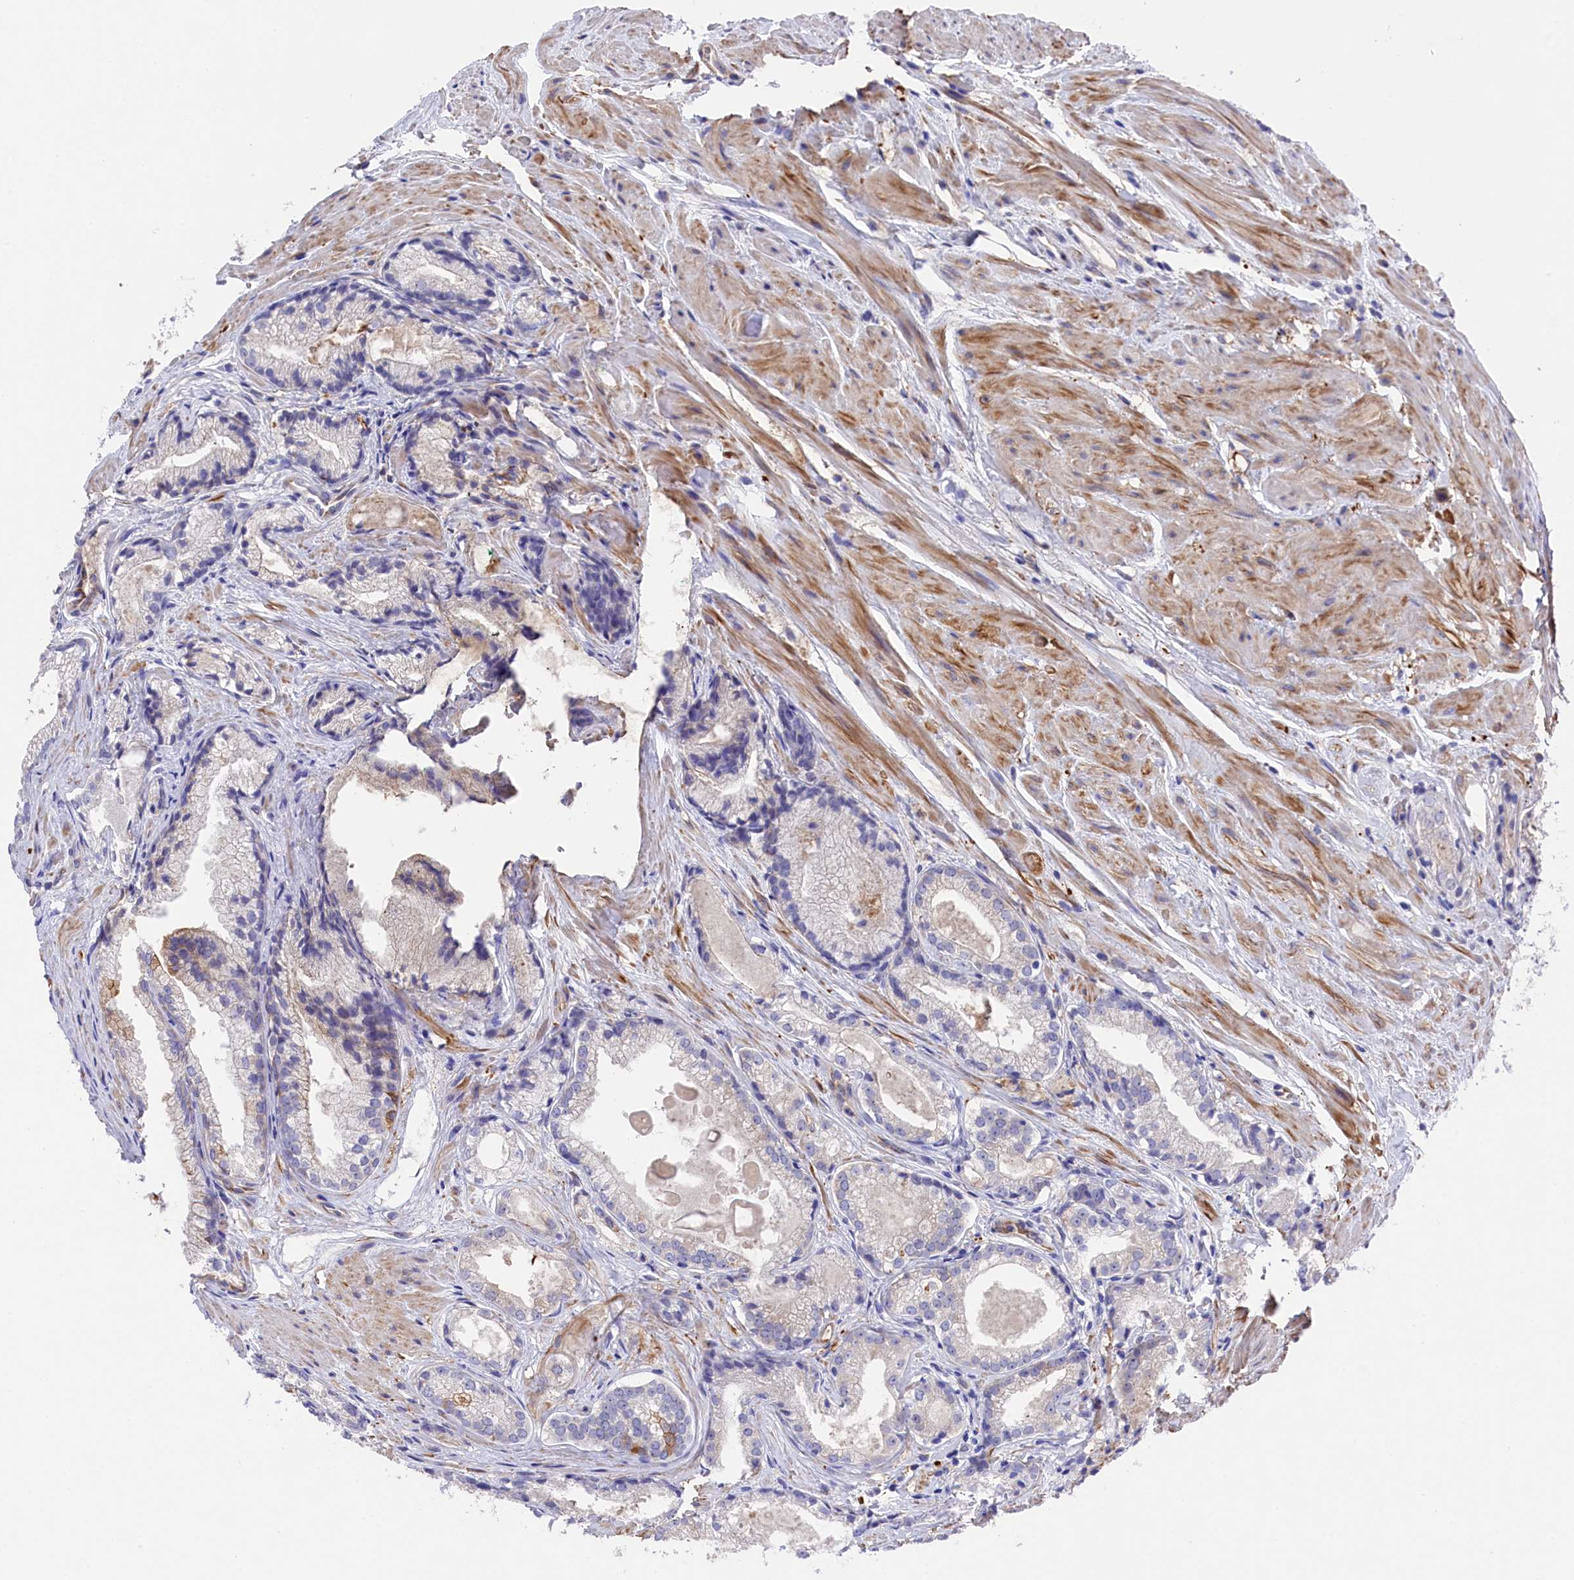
{"staining": {"intensity": "moderate", "quantity": "<25%", "location": "cytoplasmic/membranous"}, "tissue": "prostate cancer", "cell_type": "Tumor cells", "image_type": "cancer", "snomed": [{"axis": "morphology", "description": "Adenocarcinoma, Low grade"}, {"axis": "topography", "description": "Prostate"}], "caption": "Immunohistochemistry (IHC) of human prostate cancer displays low levels of moderate cytoplasmic/membranous expression in approximately <25% of tumor cells.", "gene": "LHFPL4", "patient": {"sex": "male", "age": 54}}